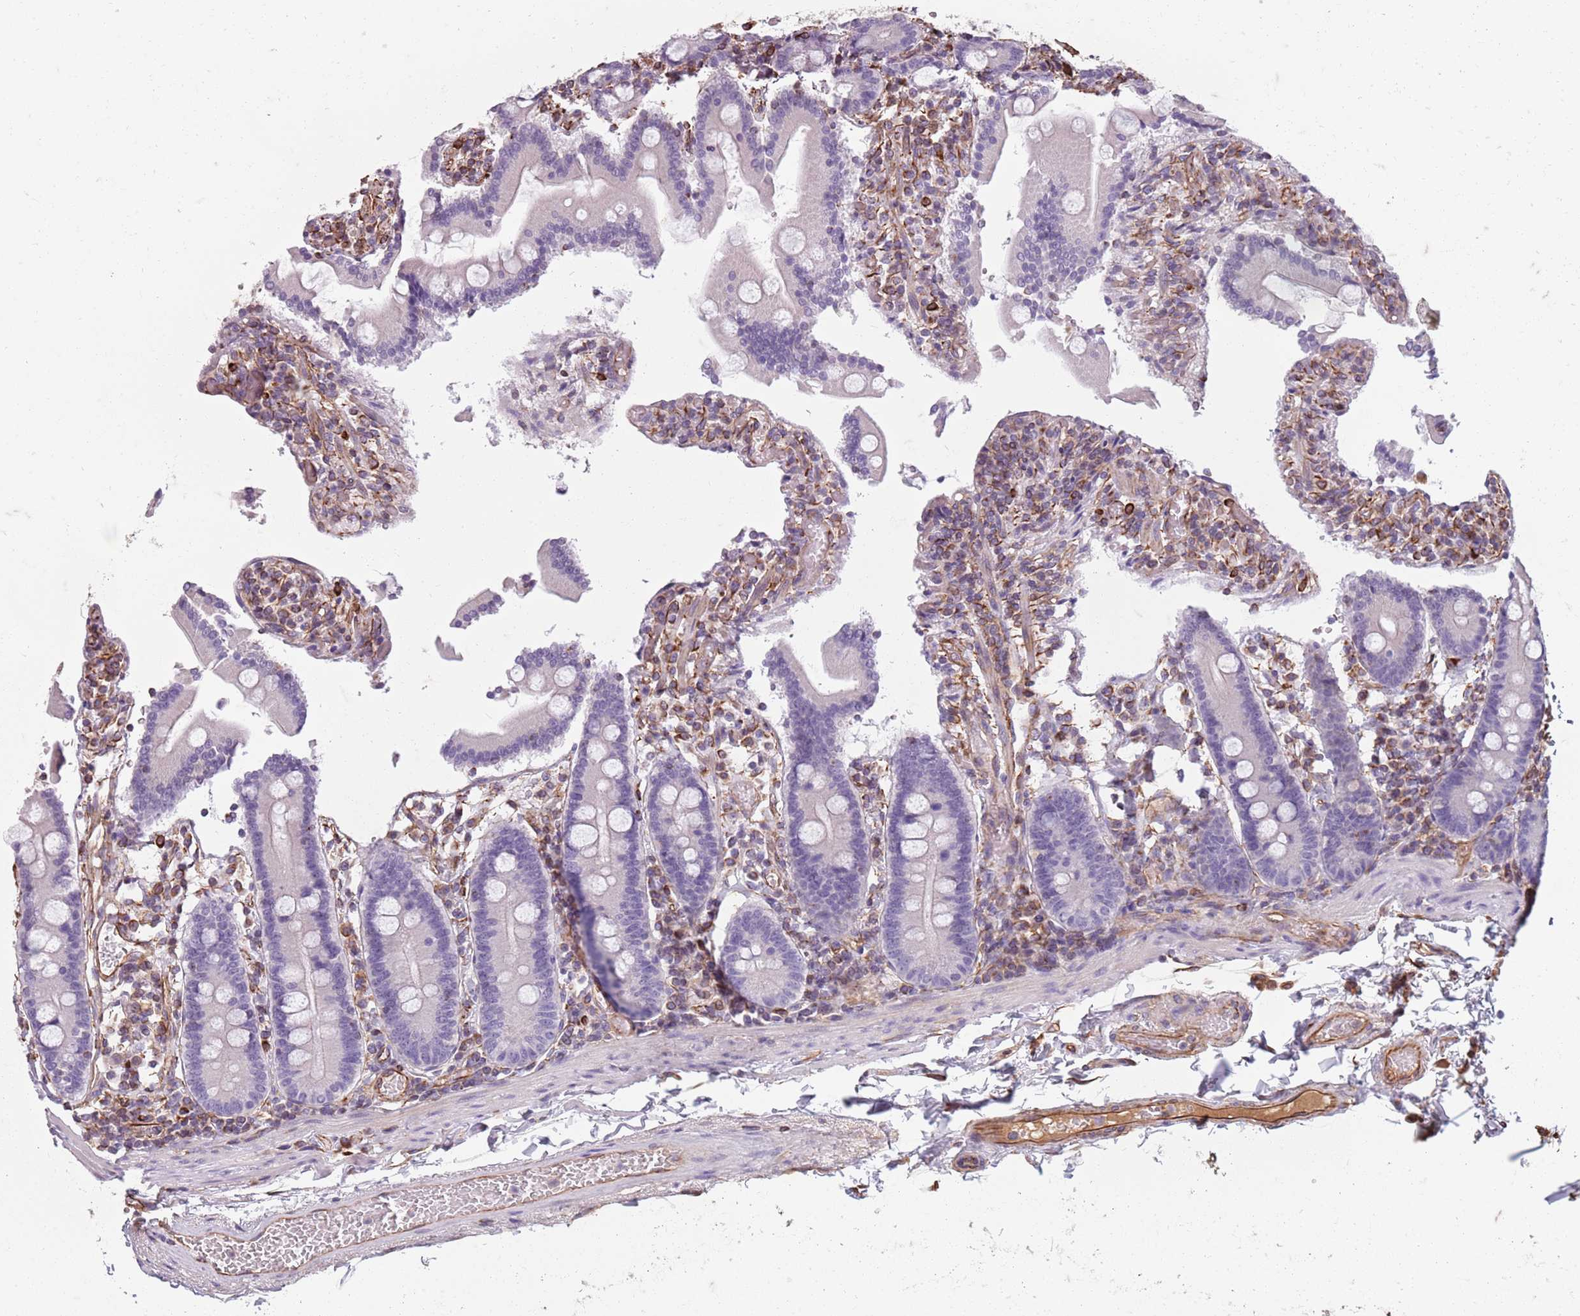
{"staining": {"intensity": "negative", "quantity": "none", "location": "none"}, "tissue": "duodenum", "cell_type": "Glandular cells", "image_type": "normal", "snomed": [{"axis": "morphology", "description": "Normal tissue, NOS"}, {"axis": "topography", "description": "Duodenum"}], "caption": "Glandular cells are negative for protein expression in benign human duodenum. (DAB (3,3'-diaminobenzidine) IHC with hematoxylin counter stain).", "gene": "TAS2R38", "patient": {"sex": "male", "age": 55}}